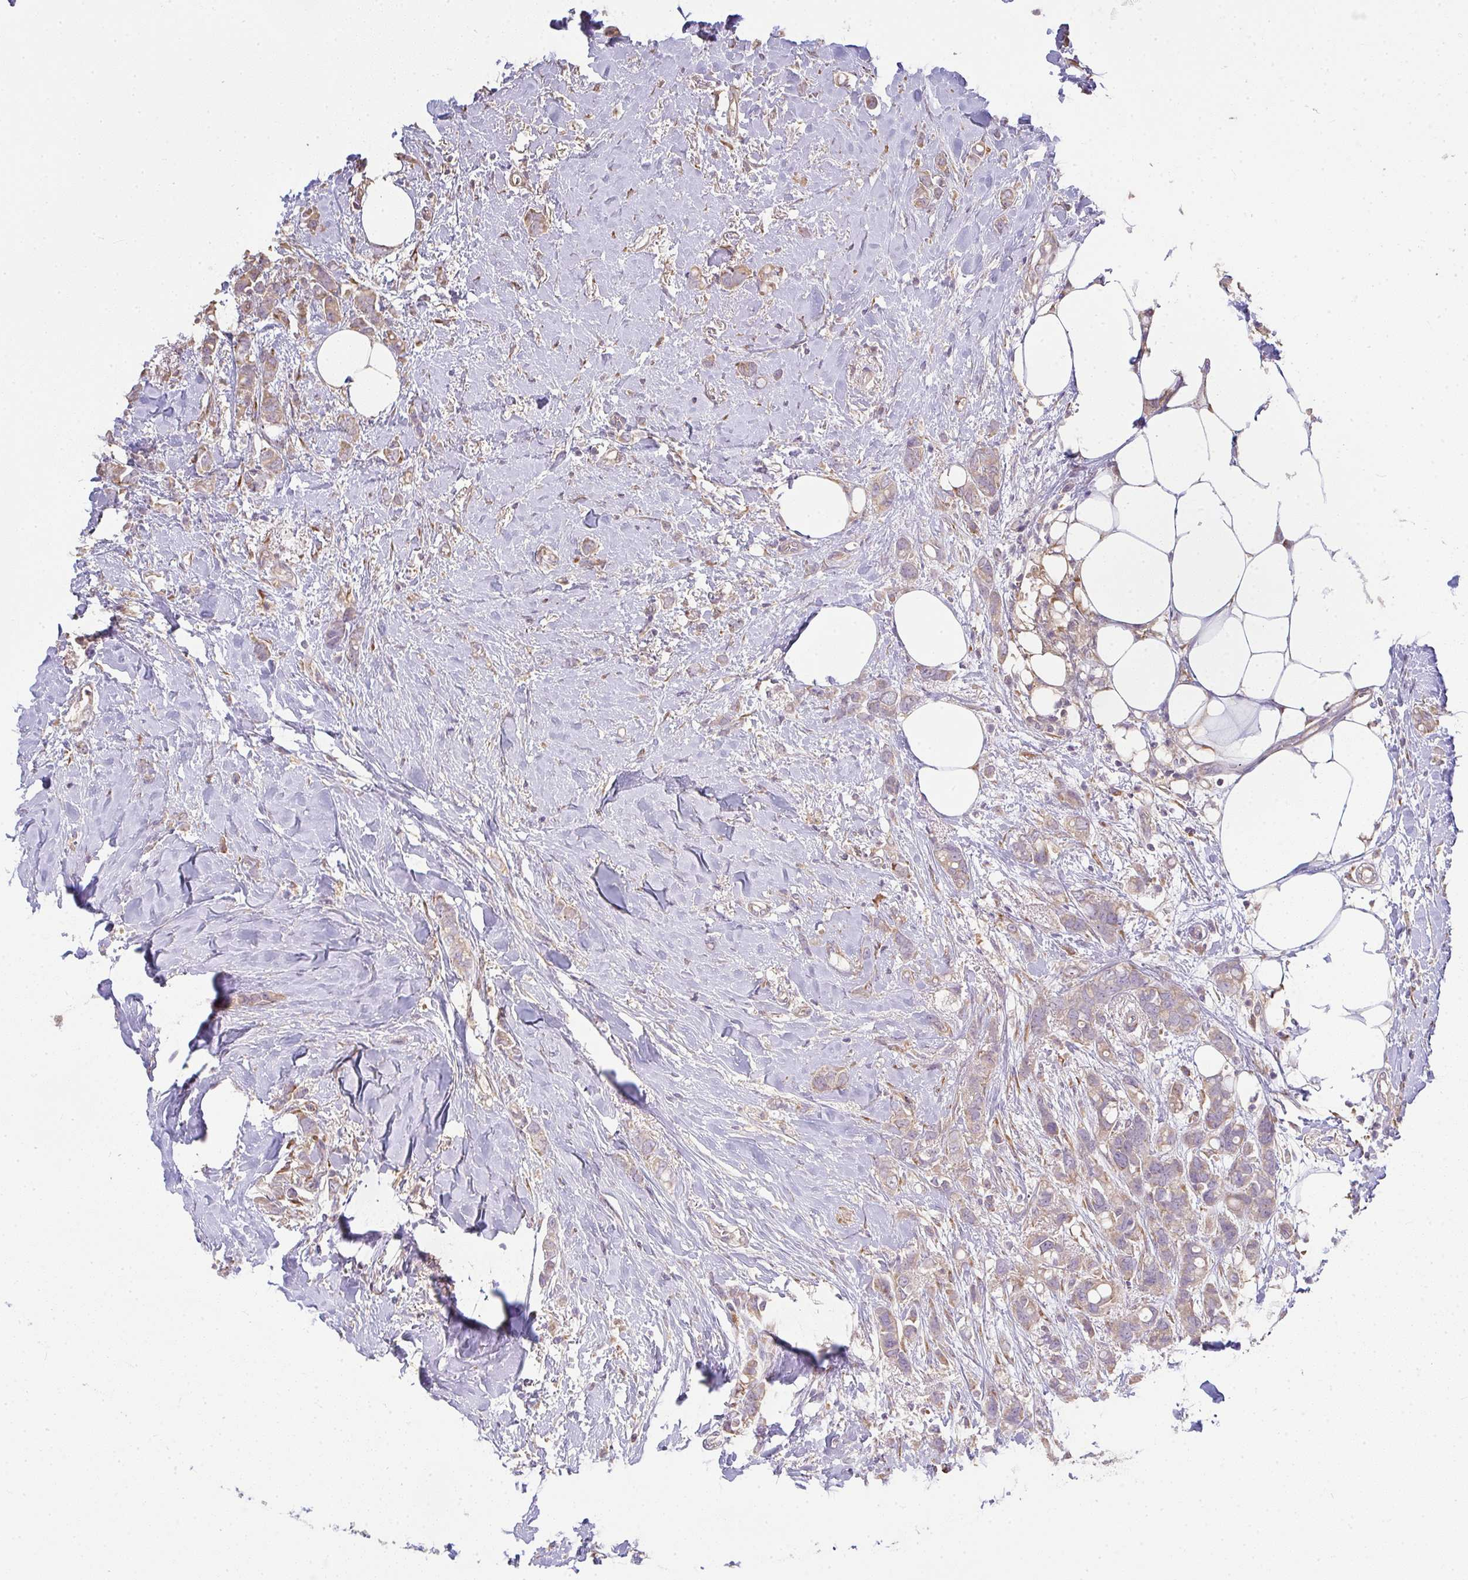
{"staining": {"intensity": "weak", "quantity": ">75%", "location": "cytoplasmic/membranous"}, "tissue": "breast cancer", "cell_type": "Tumor cells", "image_type": "cancer", "snomed": [{"axis": "morphology", "description": "Lobular carcinoma"}, {"axis": "topography", "description": "Breast"}], "caption": "Breast cancer (lobular carcinoma) stained with a protein marker reveals weak staining in tumor cells.", "gene": "BRINP3", "patient": {"sex": "female", "age": 91}}